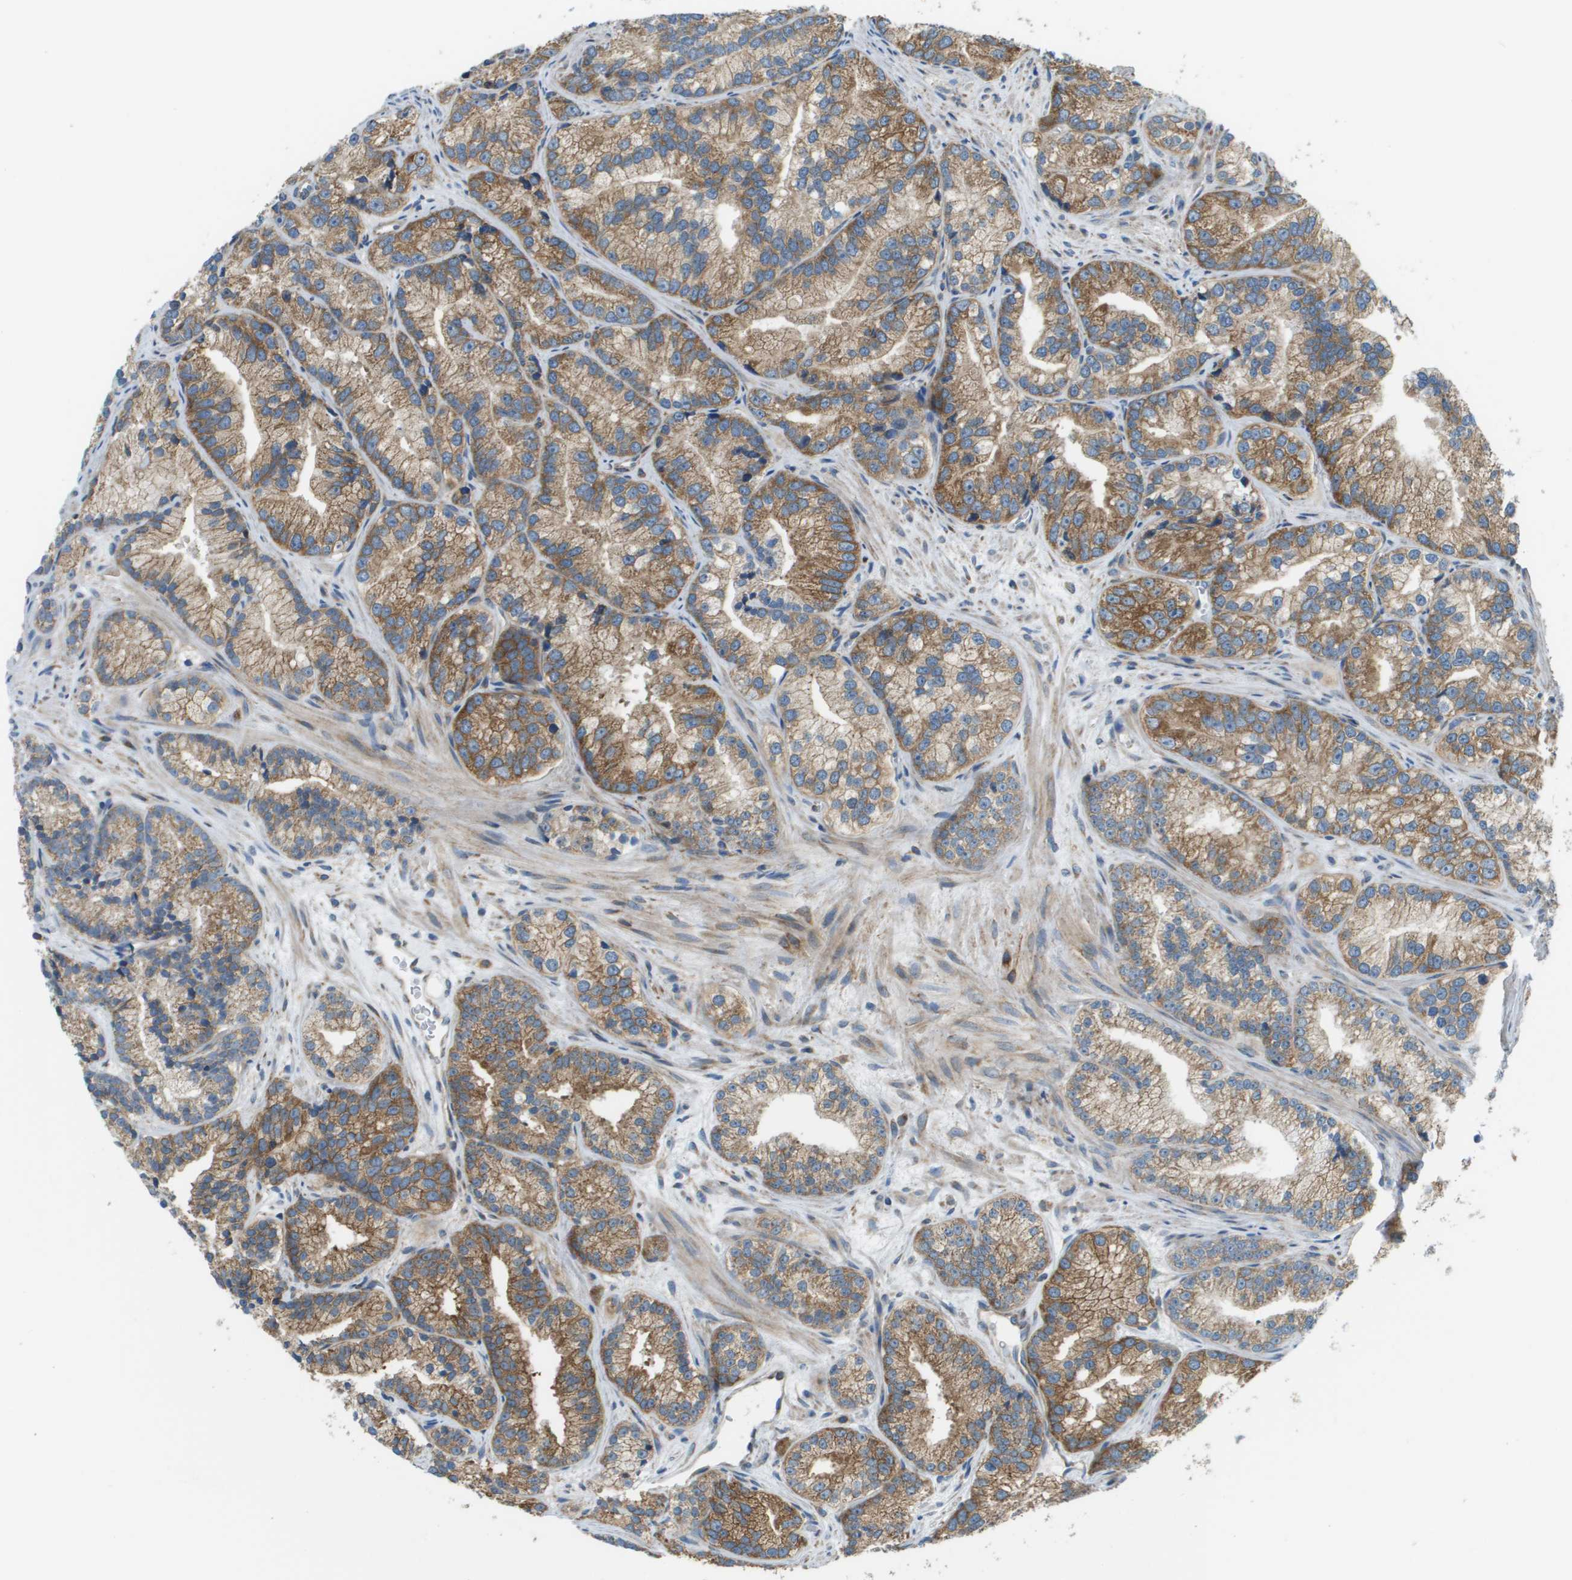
{"staining": {"intensity": "moderate", "quantity": ">75%", "location": "cytoplasmic/membranous"}, "tissue": "prostate cancer", "cell_type": "Tumor cells", "image_type": "cancer", "snomed": [{"axis": "morphology", "description": "Adenocarcinoma, Low grade"}, {"axis": "topography", "description": "Prostate"}], "caption": "Immunohistochemical staining of human low-grade adenocarcinoma (prostate) displays moderate cytoplasmic/membranous protein staining in about >75% of tumor cells.", "gene": "TAOK3", "patient": {"sex": "male", "age": 89}}